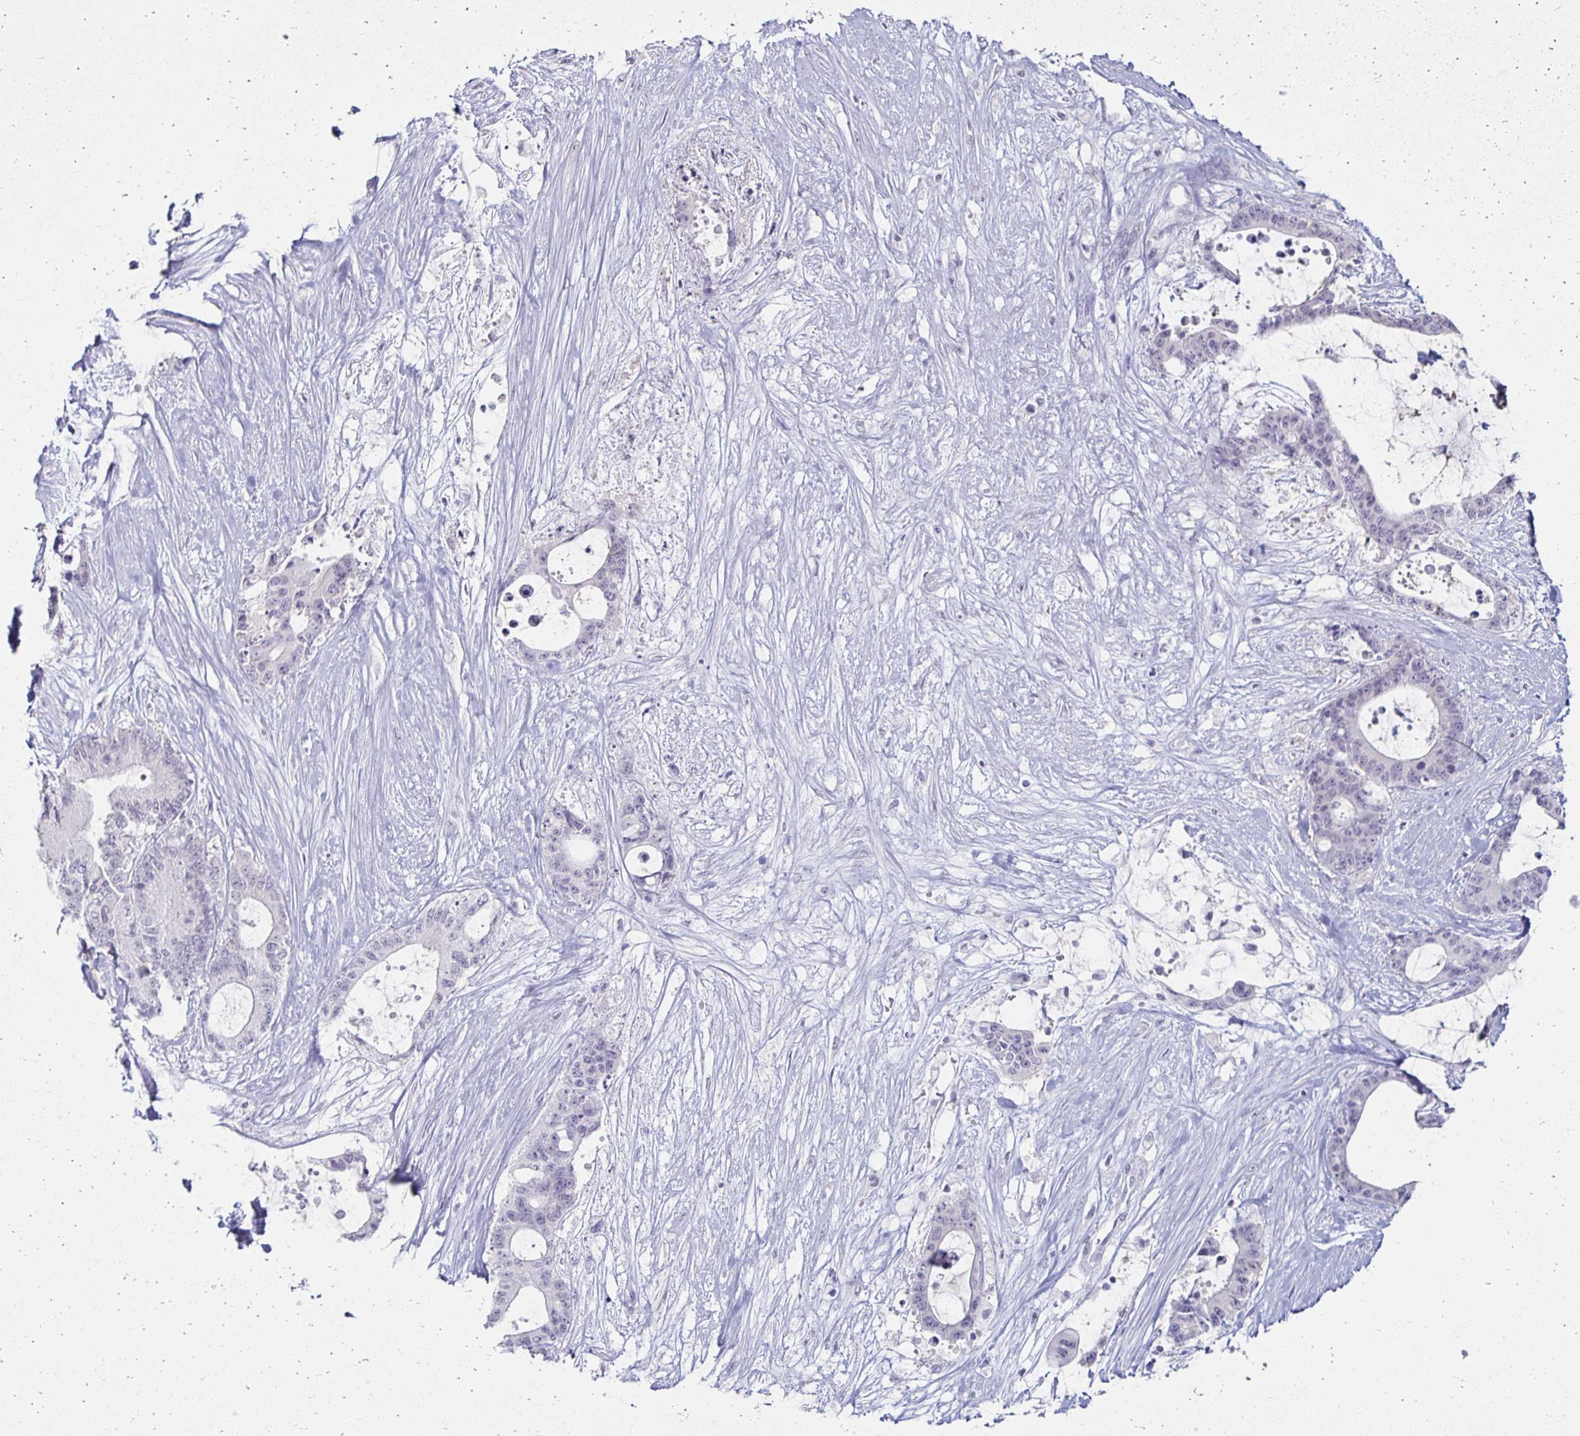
{"staining": {"intensity": "negative", "quantity": "none", "location": "none"}, "tissue": "liver cancer", "cell_type": "Tumor cells", "image_type": "cancer", "snomed": [{"axis": "morphology", "description": "Normal tissue, NOS"}, {"axis": "morphology", "description": "Cholangiocarcinoma"}, {"axis": "topography", "description": "Liver"}, {"axis": "topography", "description": "Peripheral nerve tissue"}], "caption": "Liver cancer was stained to show a protein in brown. There is no significant staining in tumor cells. Brightfield microscopy of immunohistochemistry (IHC) stained with DAB (brown) and hematoxylin (blue), captured at high magnification.", "gene": "TOMM34", "patient": {"sex": "female", "age": 73}}